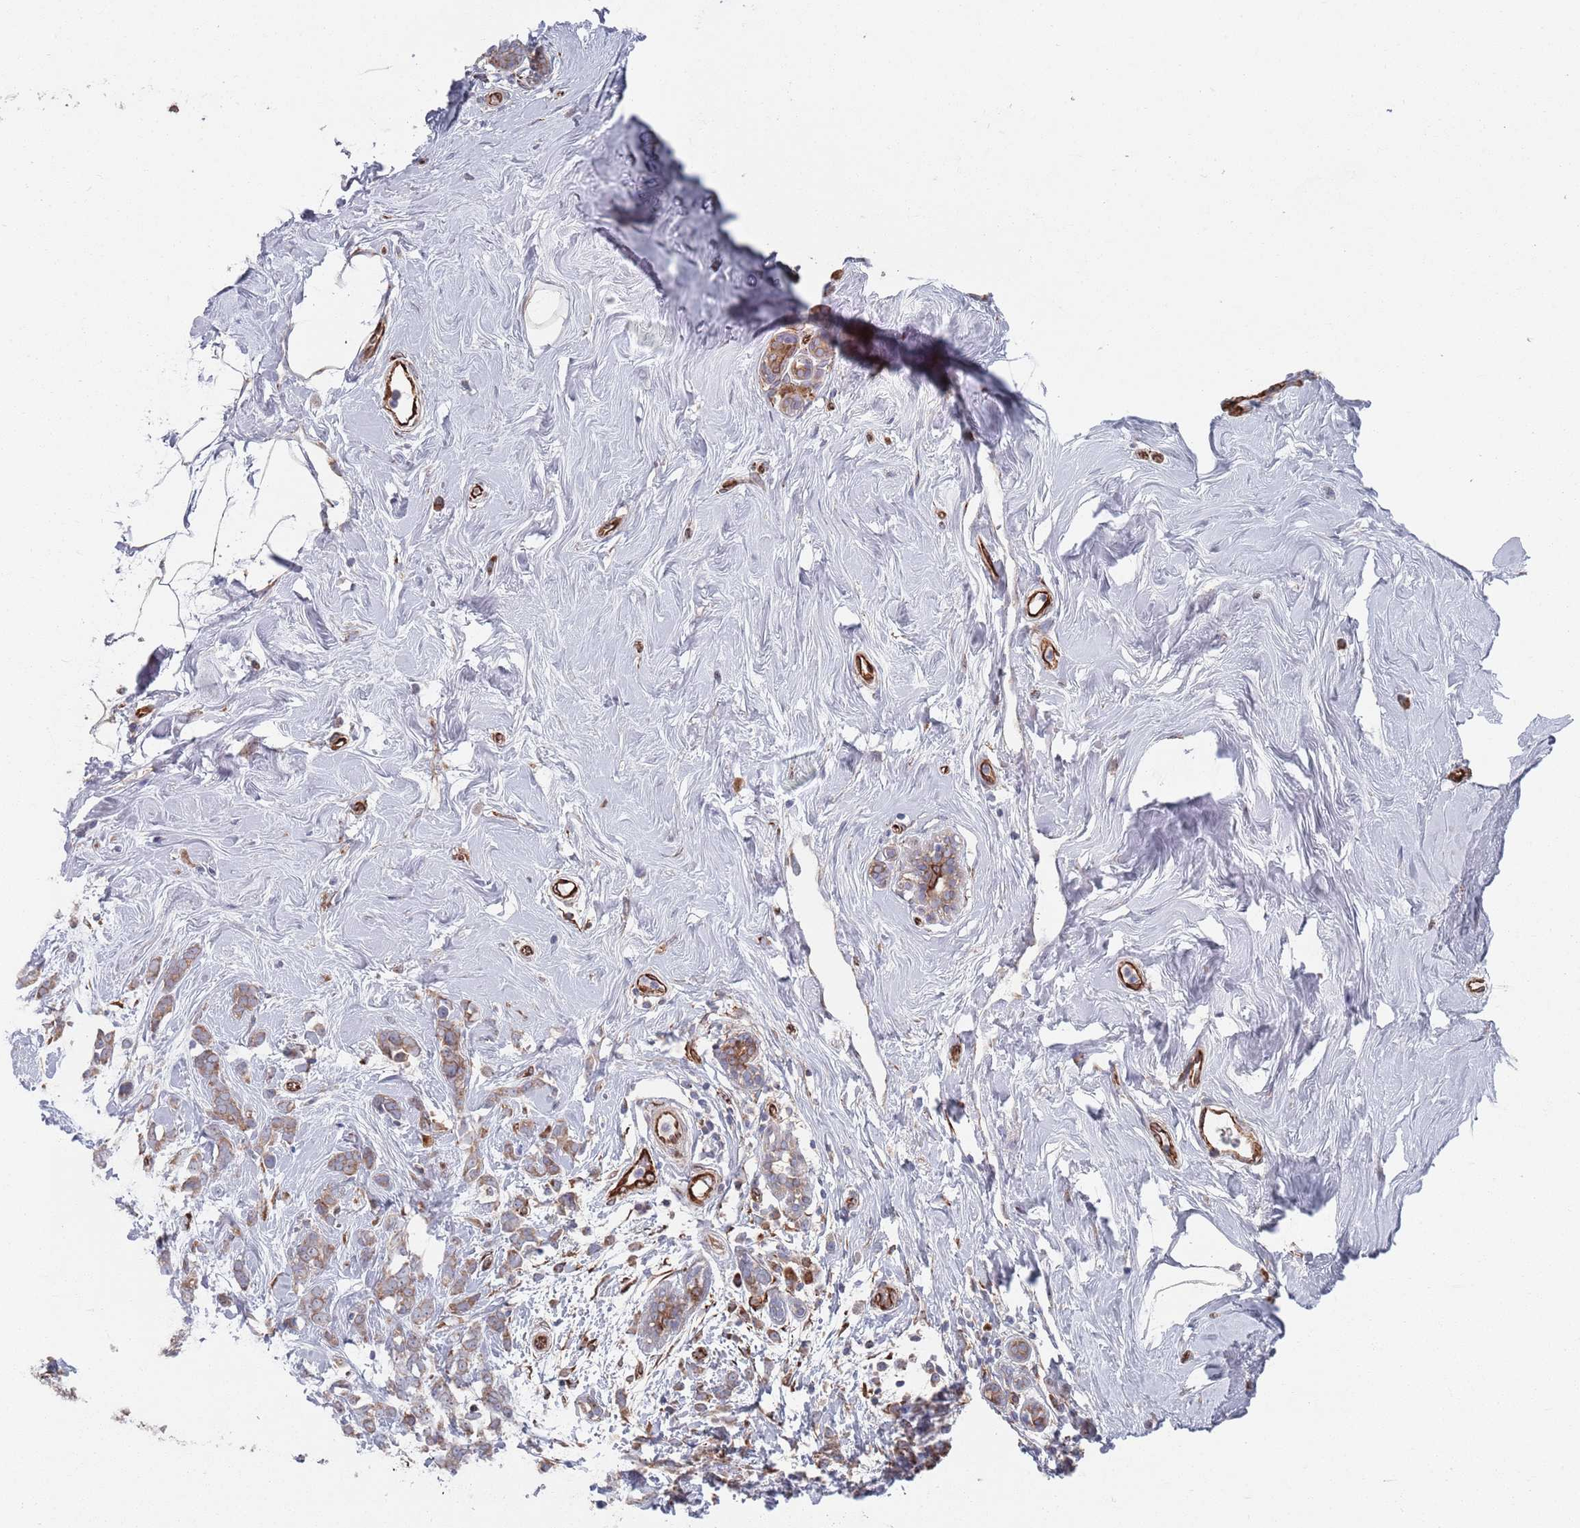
{"staining": {"intensity": "weak", "quantity": "25%-75%", "location": "cytoplasmic/membranous"}, "tissue": "breast cancer", "cell_type": "Tumor cells", "image_type": "cancer", "snomed": [{"axis": "morphology", "description": "Lobular carcinoma"}, {"axis": "topography", "description": "Breast"}], "caption": "Protein expression analysis of human lobular carcinoma (breast) reveals weak cytoplasmic/membranous staining in approximately 25%-75% of tumor cells.", "gene": "CCDC106", "patient": {"sex": "female", "age": 58}}